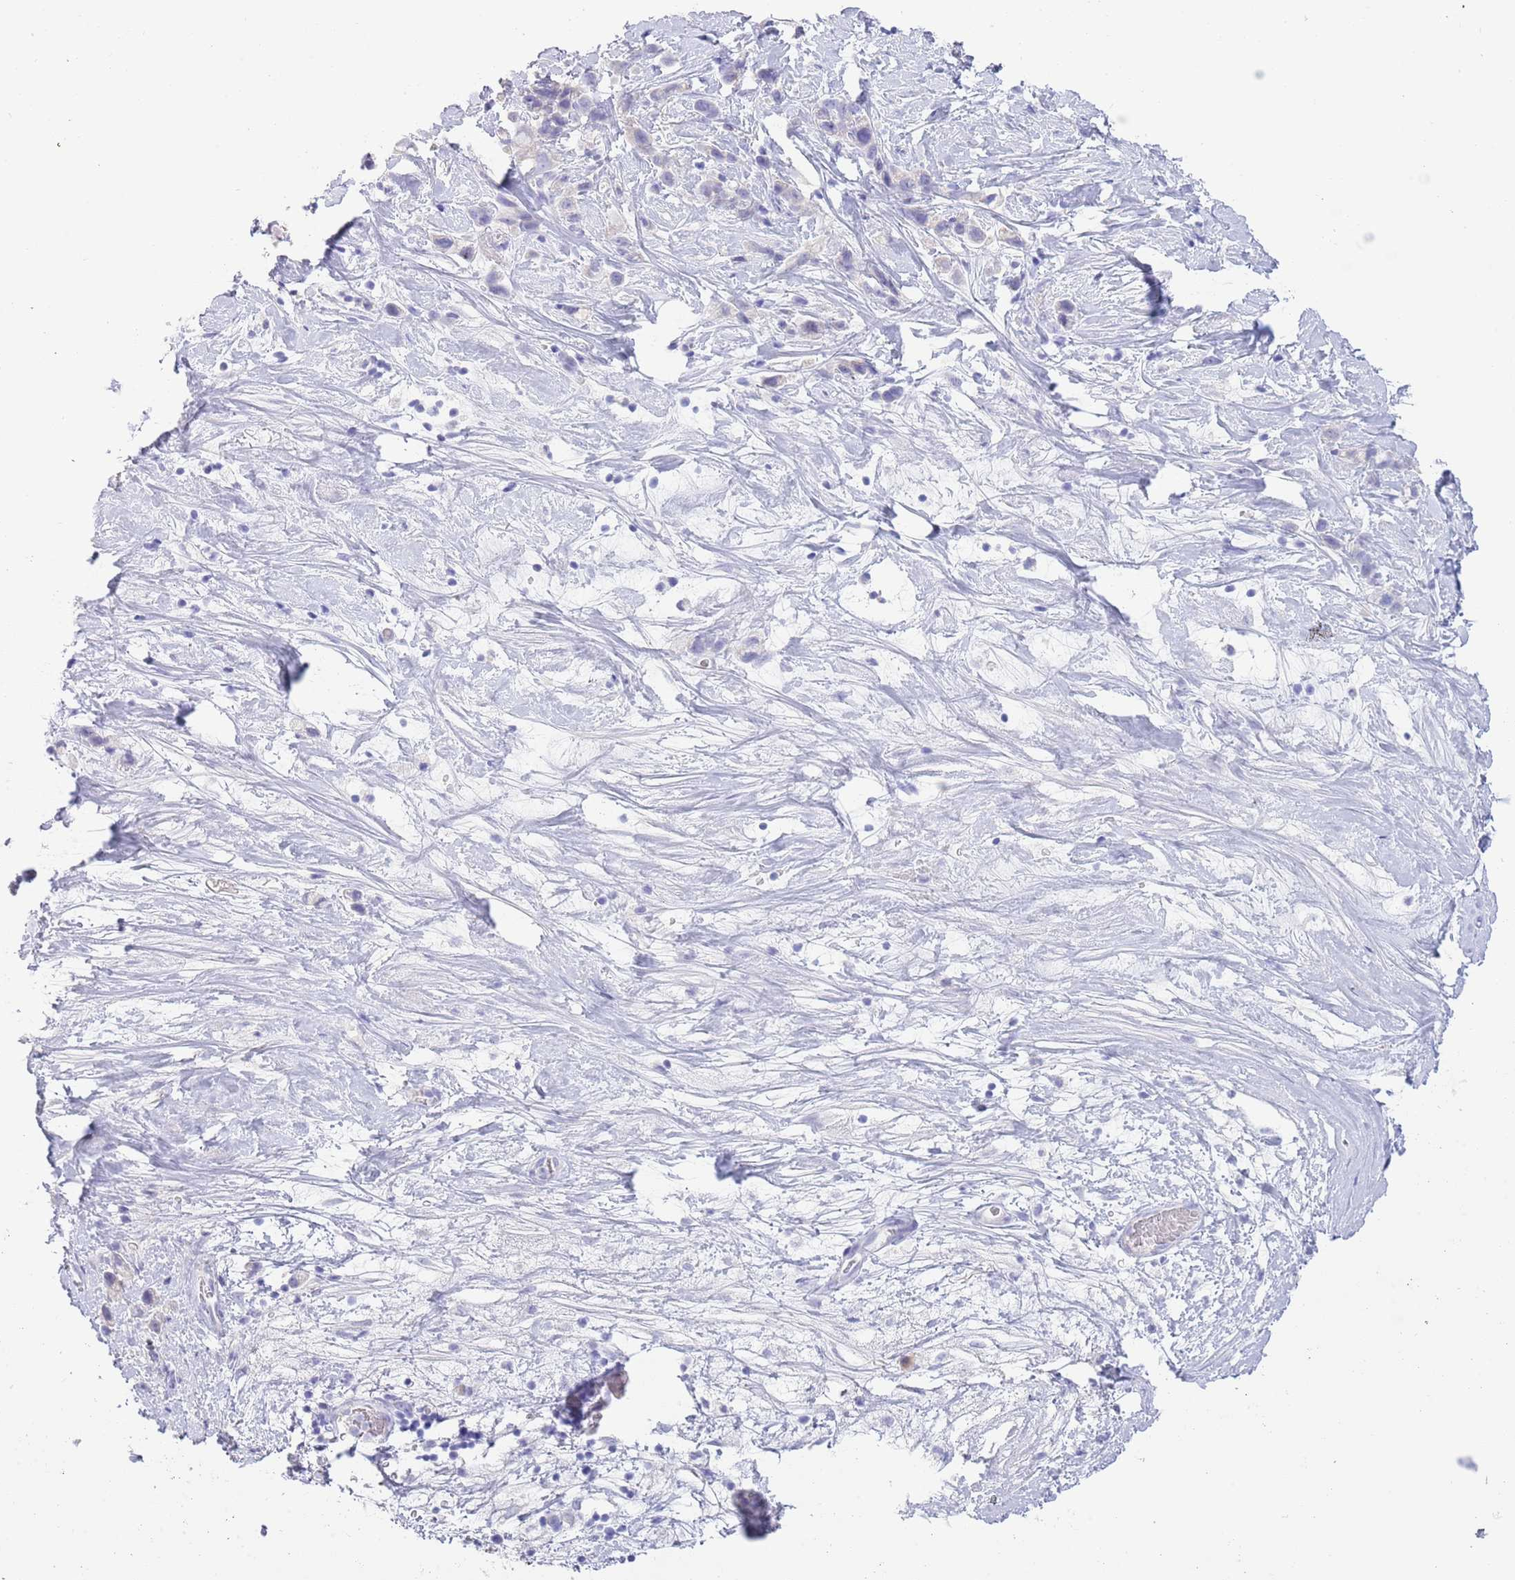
{"staining": {"intensity": "negative", "quantity": "none", "location": "none"}, "tissue": "stomach cancer", "cell_type": "Tumor cells", "image_type": "cancer", "snomed": [{"axis": "morphology", "description": "Adenocarcinoma, NOS"}, {"axis": "topography", "description": "Stomach"}], "caption": "Tumor cells are negative for brown protein staining in stomach cancer.", "gene": "ACR", "patient": {"sex": "female", "age": 65}}